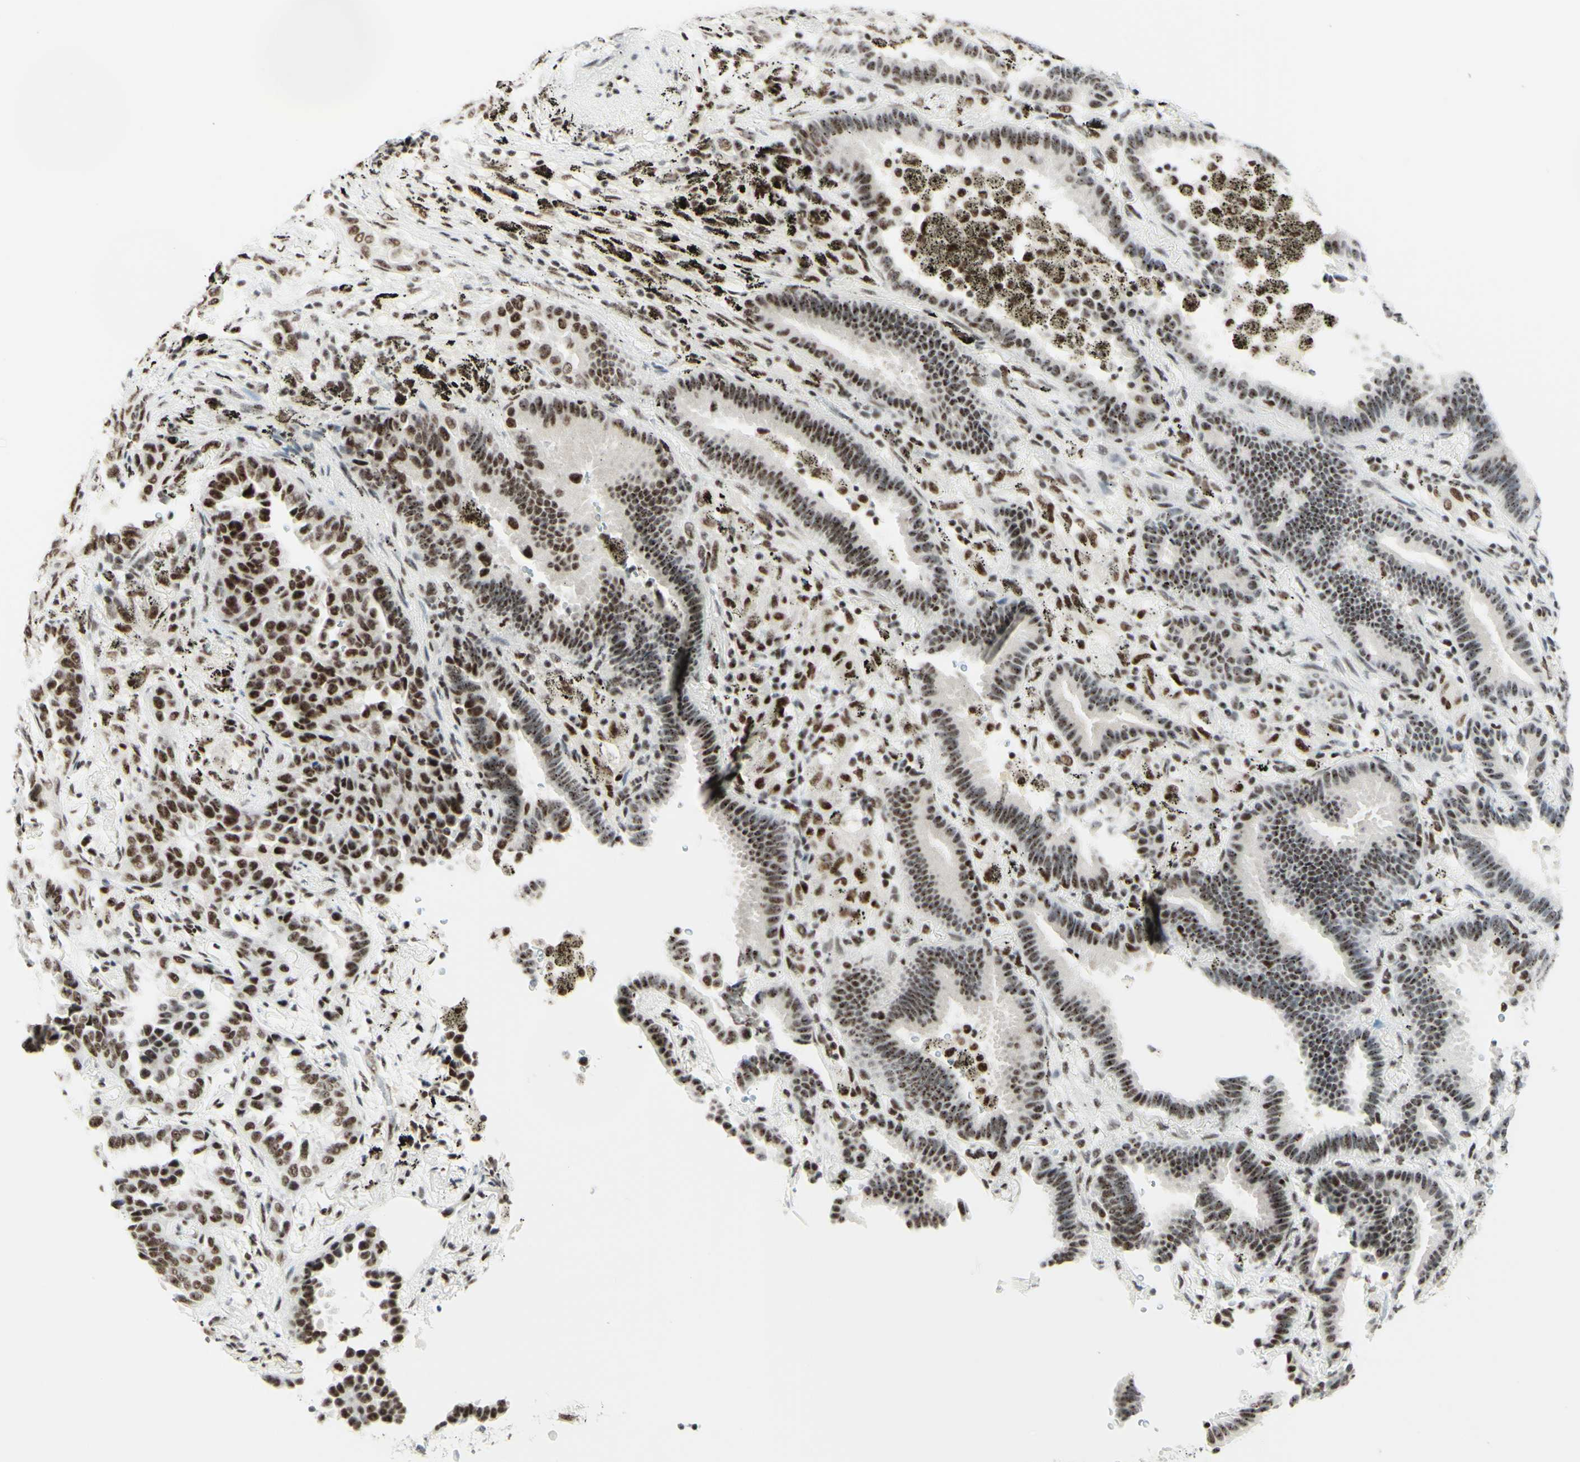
{"staining": {"intensity": "moderate", "quantity": ">75%", "location": "nuclear"}, "tissue": "lung cancer", "cell_type": "Tumor cells", "image_type": "cancer", "snomed": [{"axis": "morphology", "description": "Normal tissue, NOS"}, {"axis": "morphology", "description": "Adenocarcinoma, NOS"}, {"axis": "topography", "description": "Lung"}], "caption": "Immunohistochemistry image of adenocarcinoma (lung) stained for a protein (brown), which reveals medium levels of moderate nuclear positivity in approximately >75% of tumor cells.", "gene": "WTAP", "patient": {"sex": "male", "age": 59}}